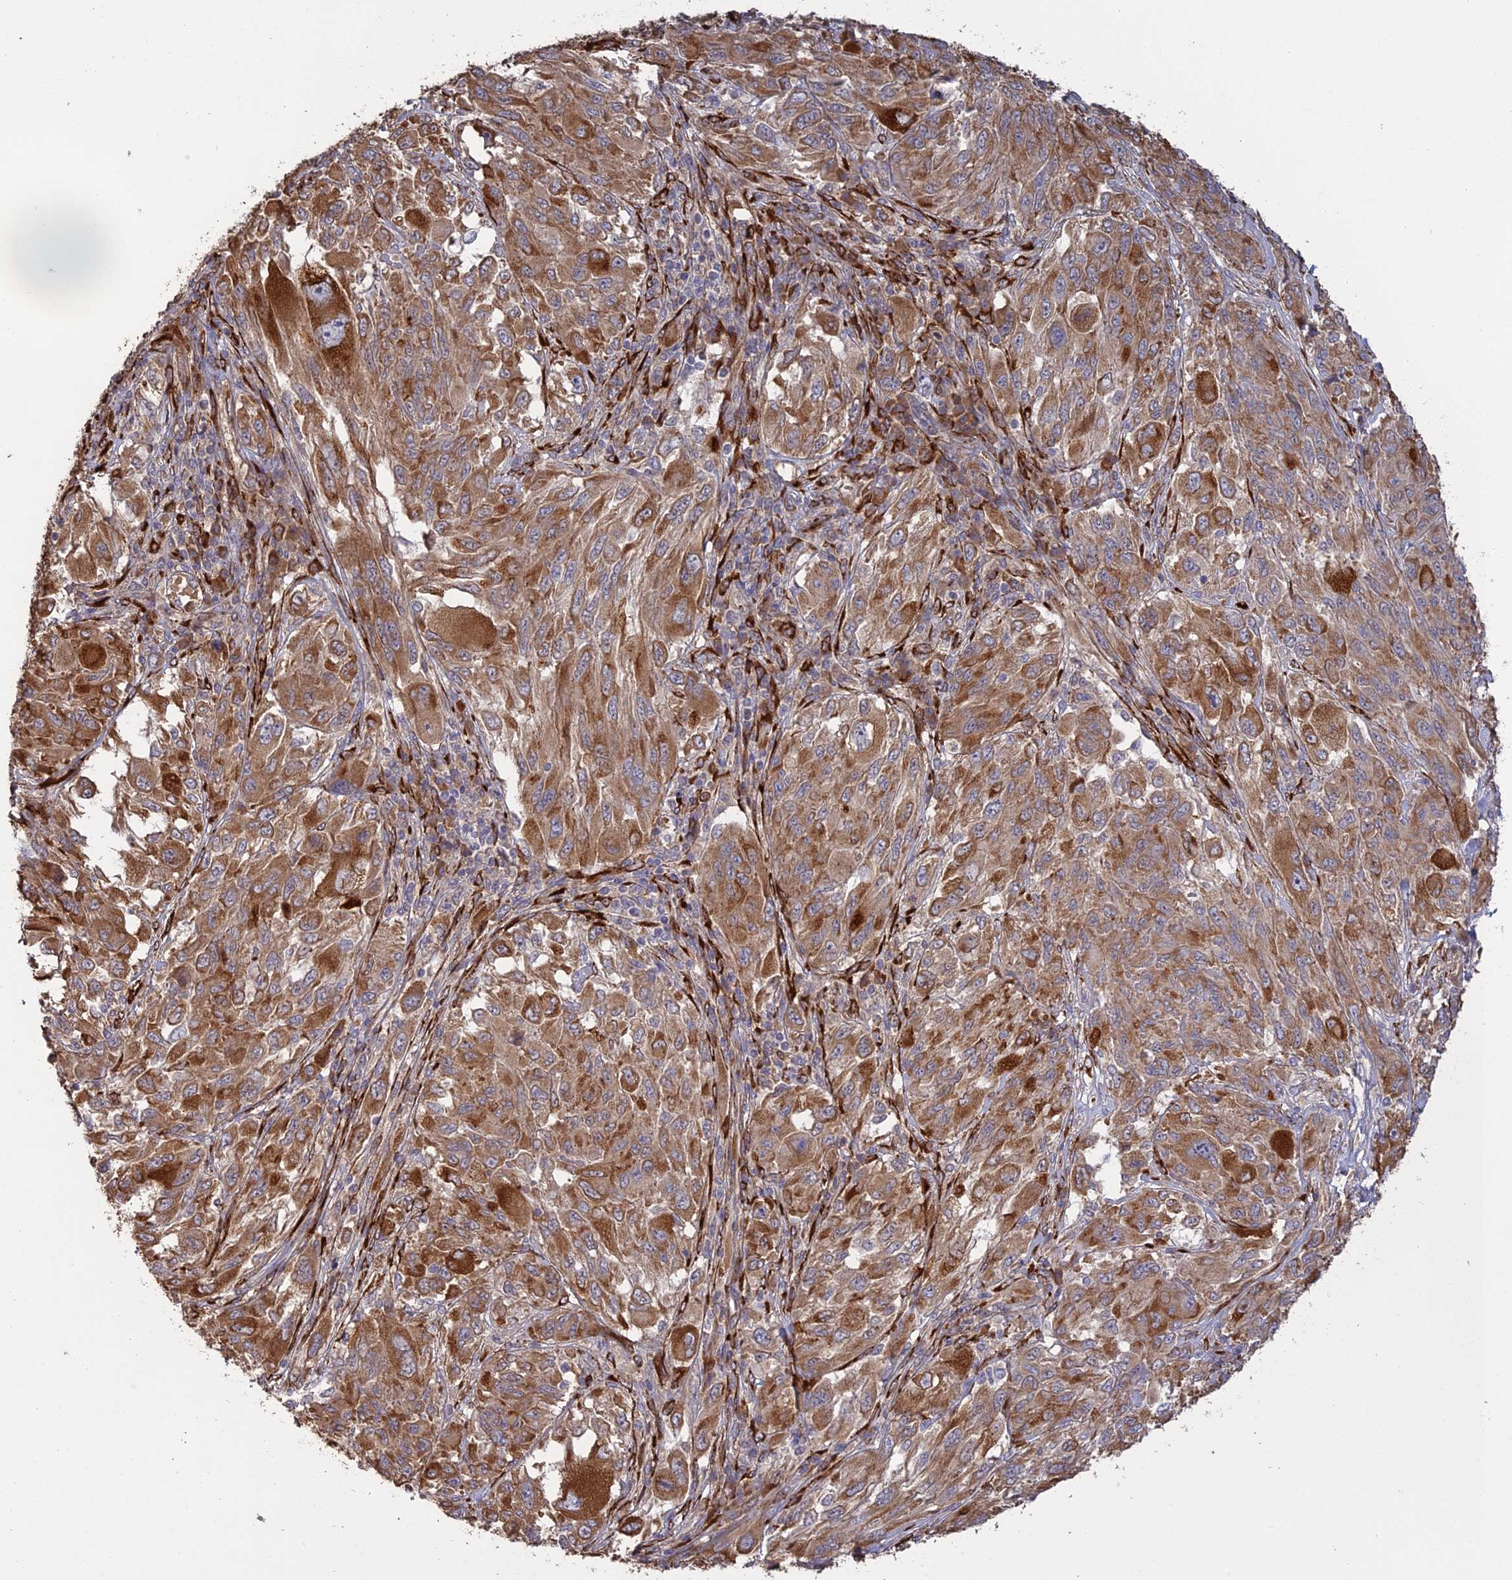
{"staining": {"intensity": "moderate", "quantity": ">75%", "location": "cytoplasmic/membranous"}, "tissue": "melanoma", "cell_type": "Tumor cells", "image_type": "cancer", "snomed": [{"axis": "morphology", "description": "Malignant melanoma, NOS"}, {"axis": "topography", "description": "Skin"}], "caption": "A photomicrograph showing moderate cytoplasmic/membranous expression in approximately >75% of tumor cells in melanoma, as visualized by brown immunohistochemical staining.", "gene": "PPIC", "patient": {"sex": "female", "age": 91}}